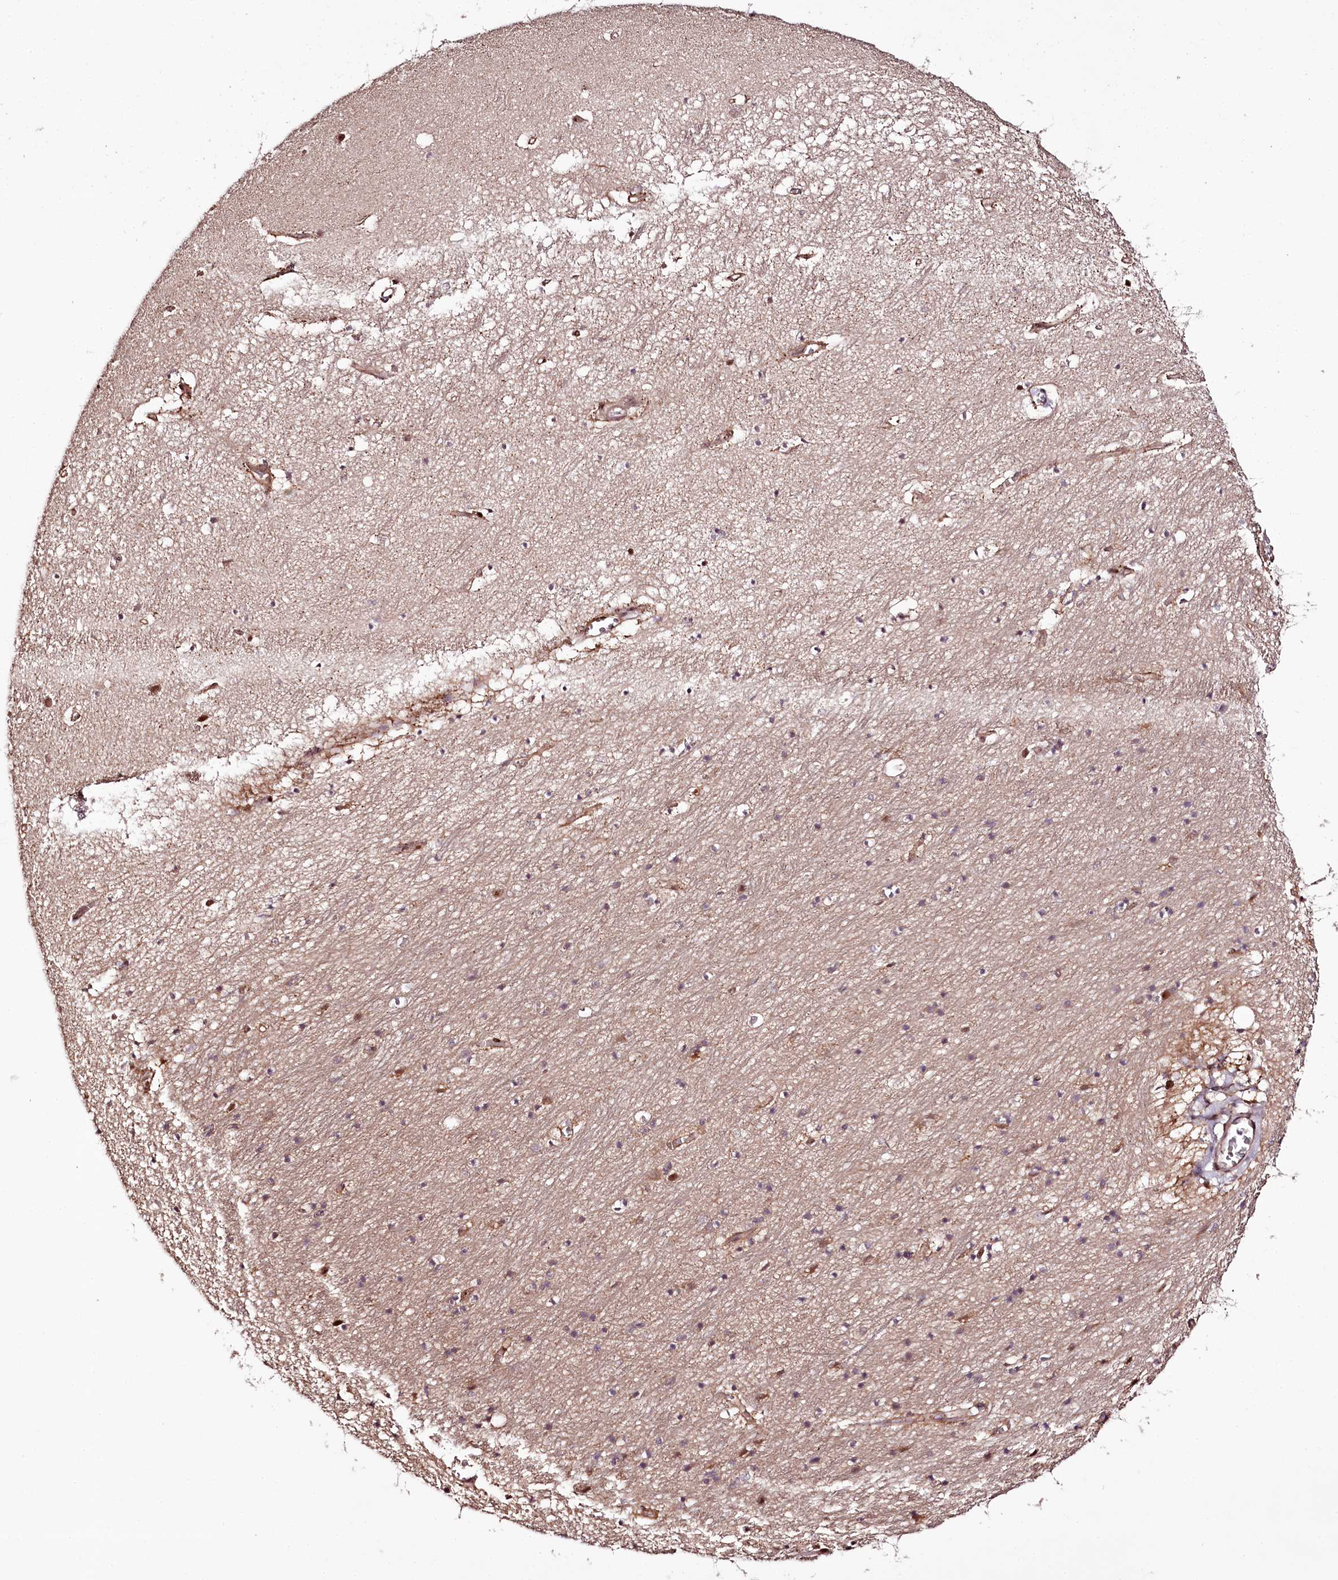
{"staining": {"intensity": "moderate", "quantity": "25%-75%", "location": "nuclear"}, "tissue": "hippocampus", "cell_type": "Glial cells", "image_type": "normal", "snomed": [{"axis": "morphology", "description": "Normal tissue, NOS"}, {"axis": "topography", "description": "Hippocampus"}], "caption": "Immunohistochemical staining of normal human hippocampus reveals medium levels of moderate nuclear positivity in about 25%-75% of glial cells.", "gene": "TTC33", "patient": {"sex": "female", "age": 64}}